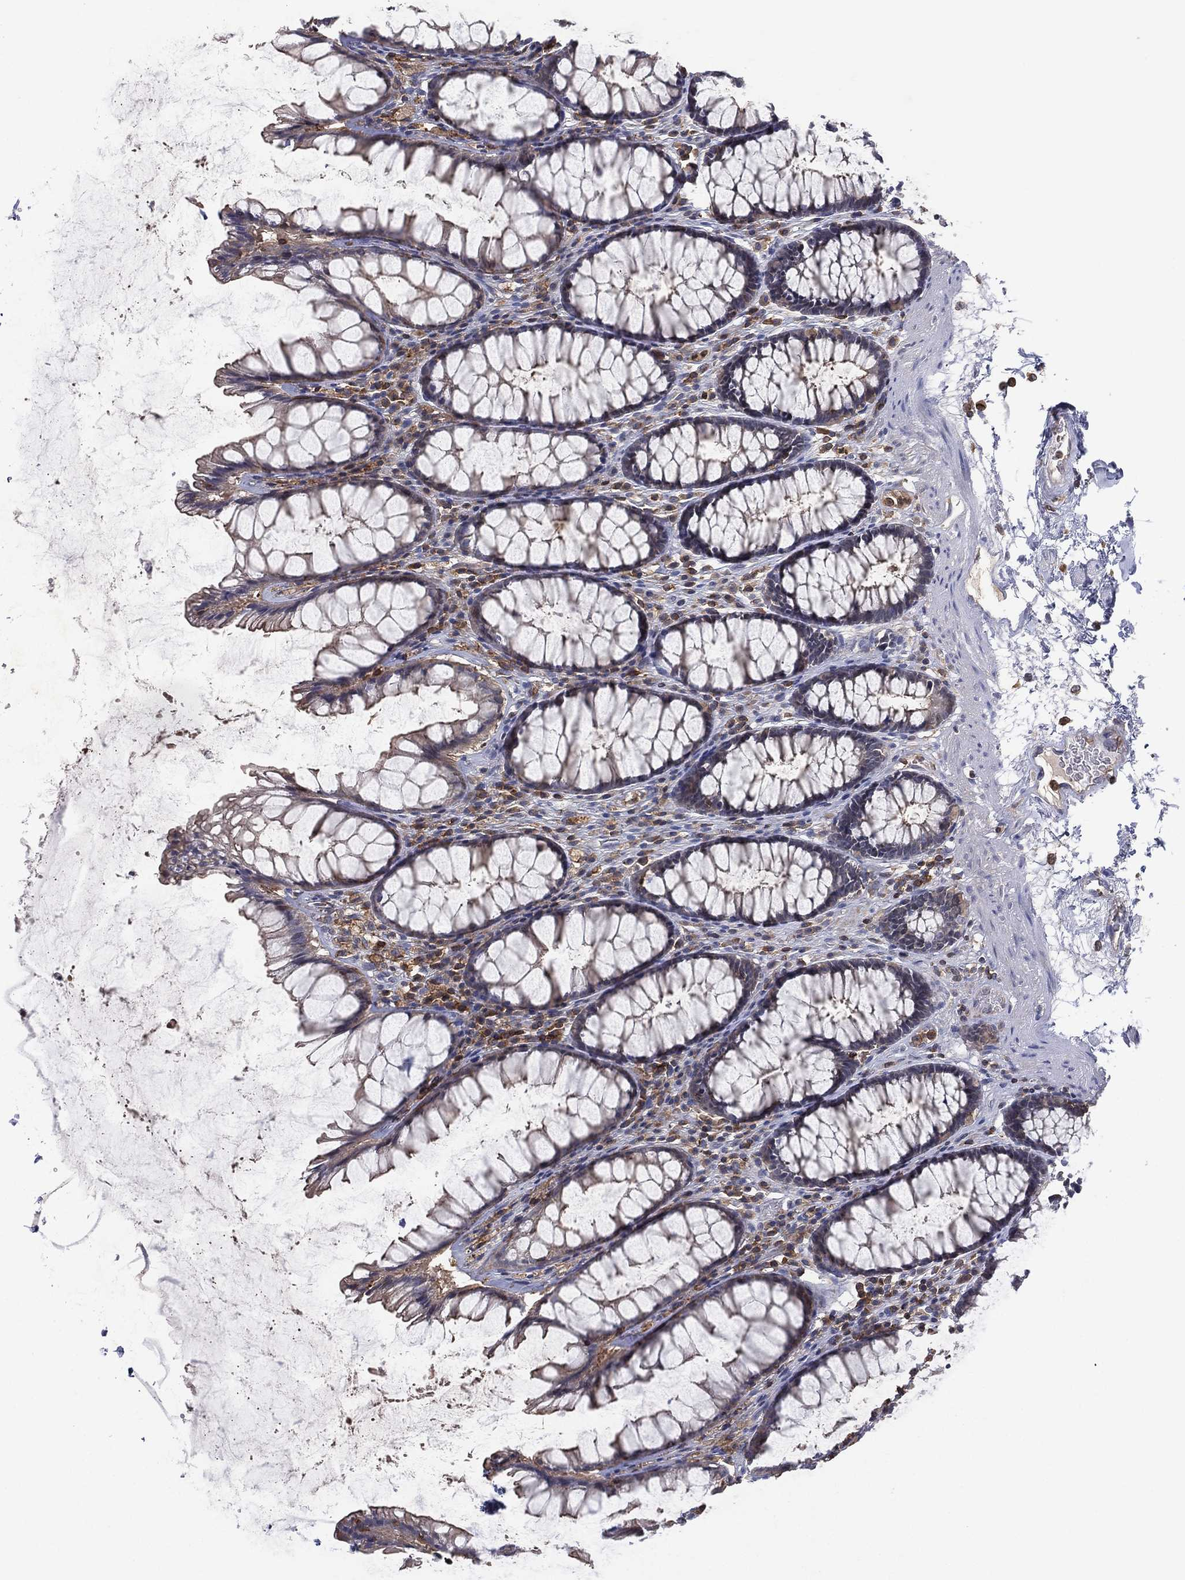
{"staining": {"intensity": "negative", "quantity": "none", "location": "none"}, "tissue": "rectum", "cell_type": "Glandular cells", "image_type": "normal", "snomed": [{"axis": "morphology", "description": "Normal tissue, NOS"}, {"axis": "topography", "description": "Rectum"}], "caption": "The immunohistochemistry (IHC) micrograph has no significant staining in glandular cells of rectum.", "gene": "DOCK8", "patient": {"sex": "male", "age": 72}}